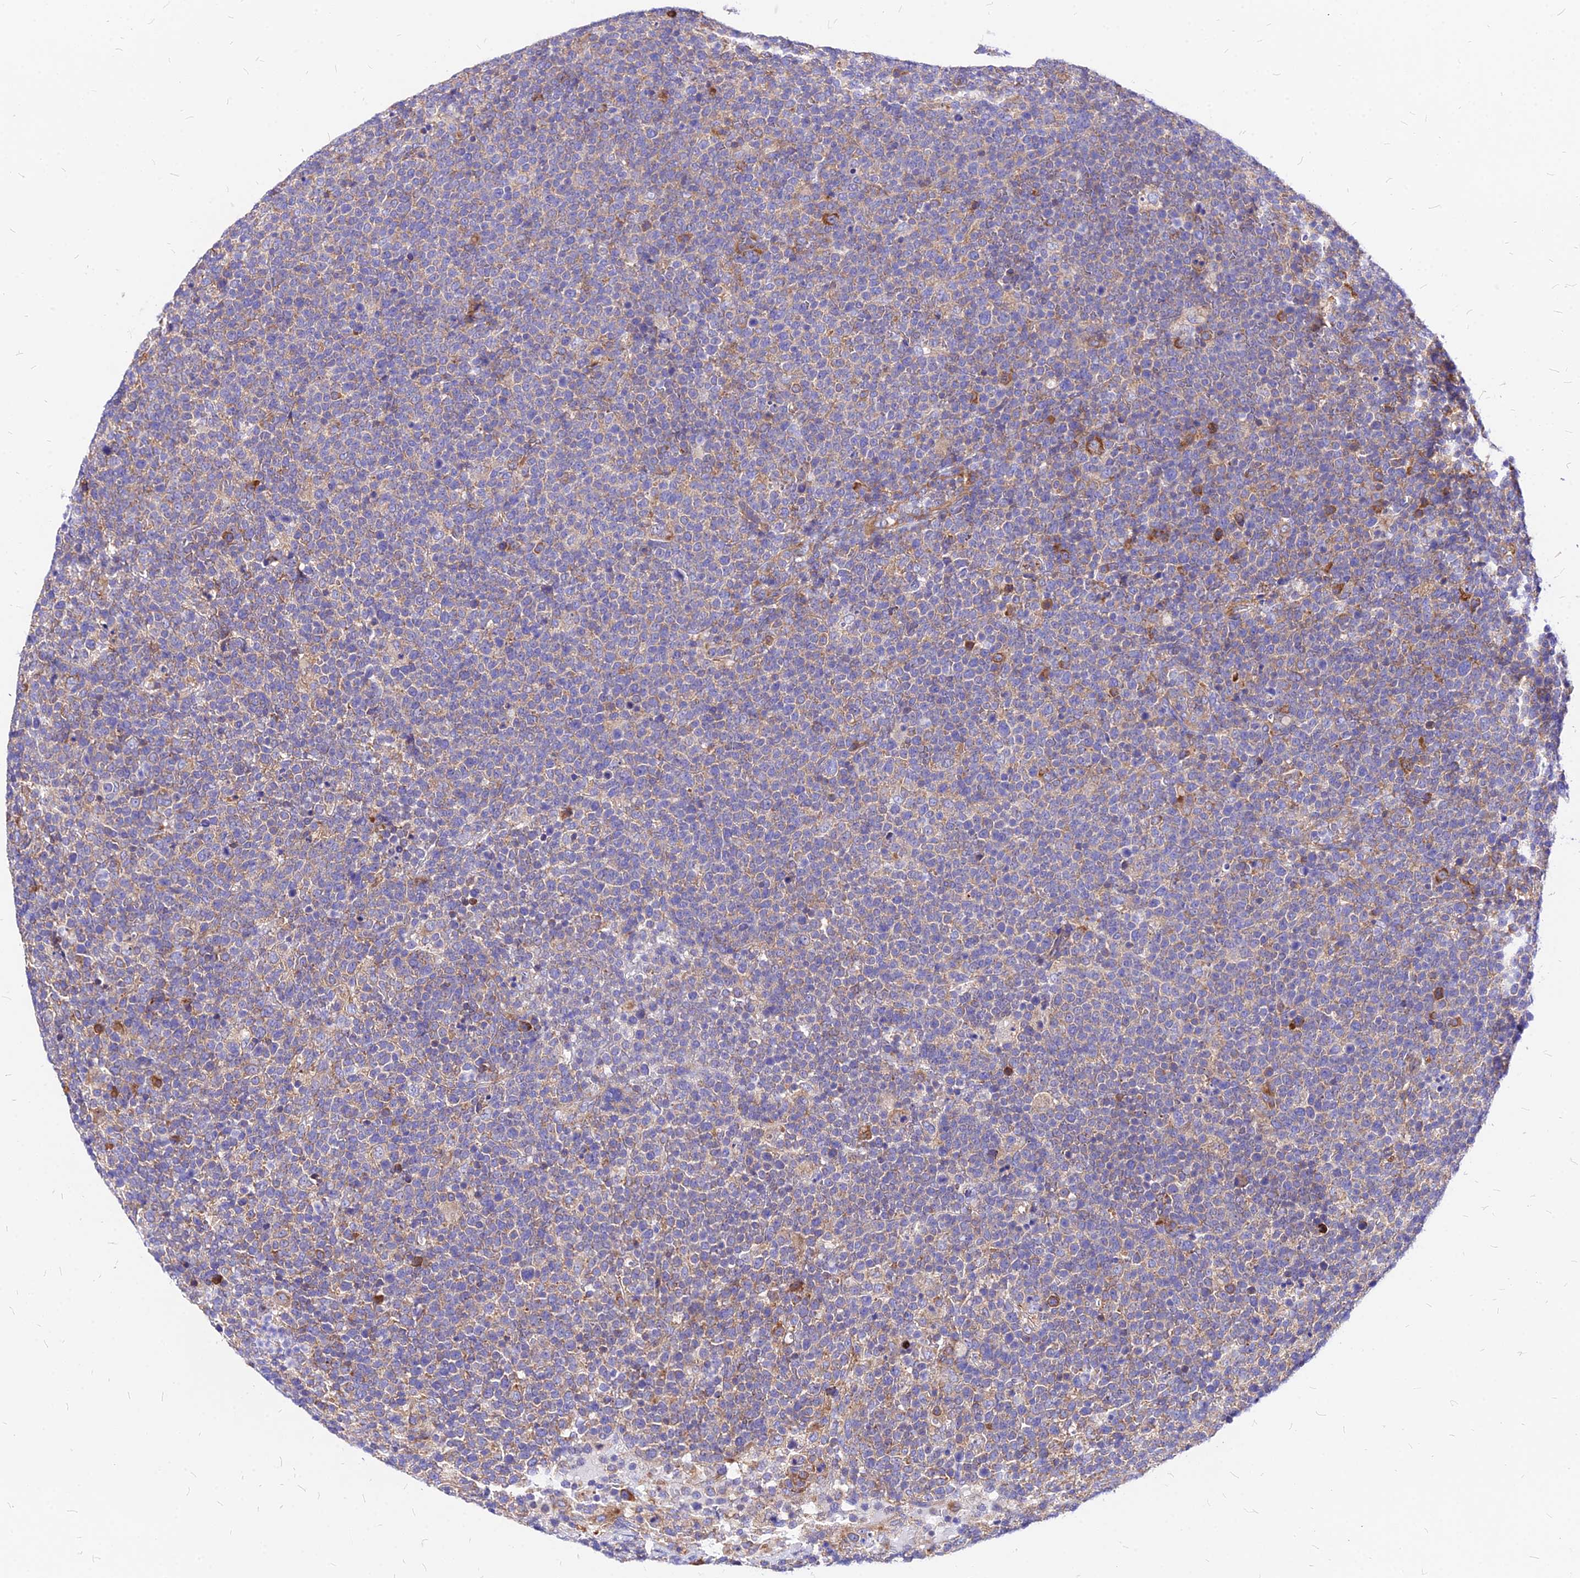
{"staining": {"intensity": "negative", "quantity": "none", "location": "none"}, "tissue": "lymphoma", "cell_type": "Tumor cells", "image_type": "cancer", "snomed": [{"axis": "morphology", "description": "Malignant lymphoma, non-Hodgkin's type, High grade"}, {"axis": "topography", "description": "Lymph node"}], "caption": "Human lymphoma stained for a protein using immunohistochemistry shows no positivity in tumor cells.", "gene": "RPL19", "patient": {"sex": "male", "age": 61}}